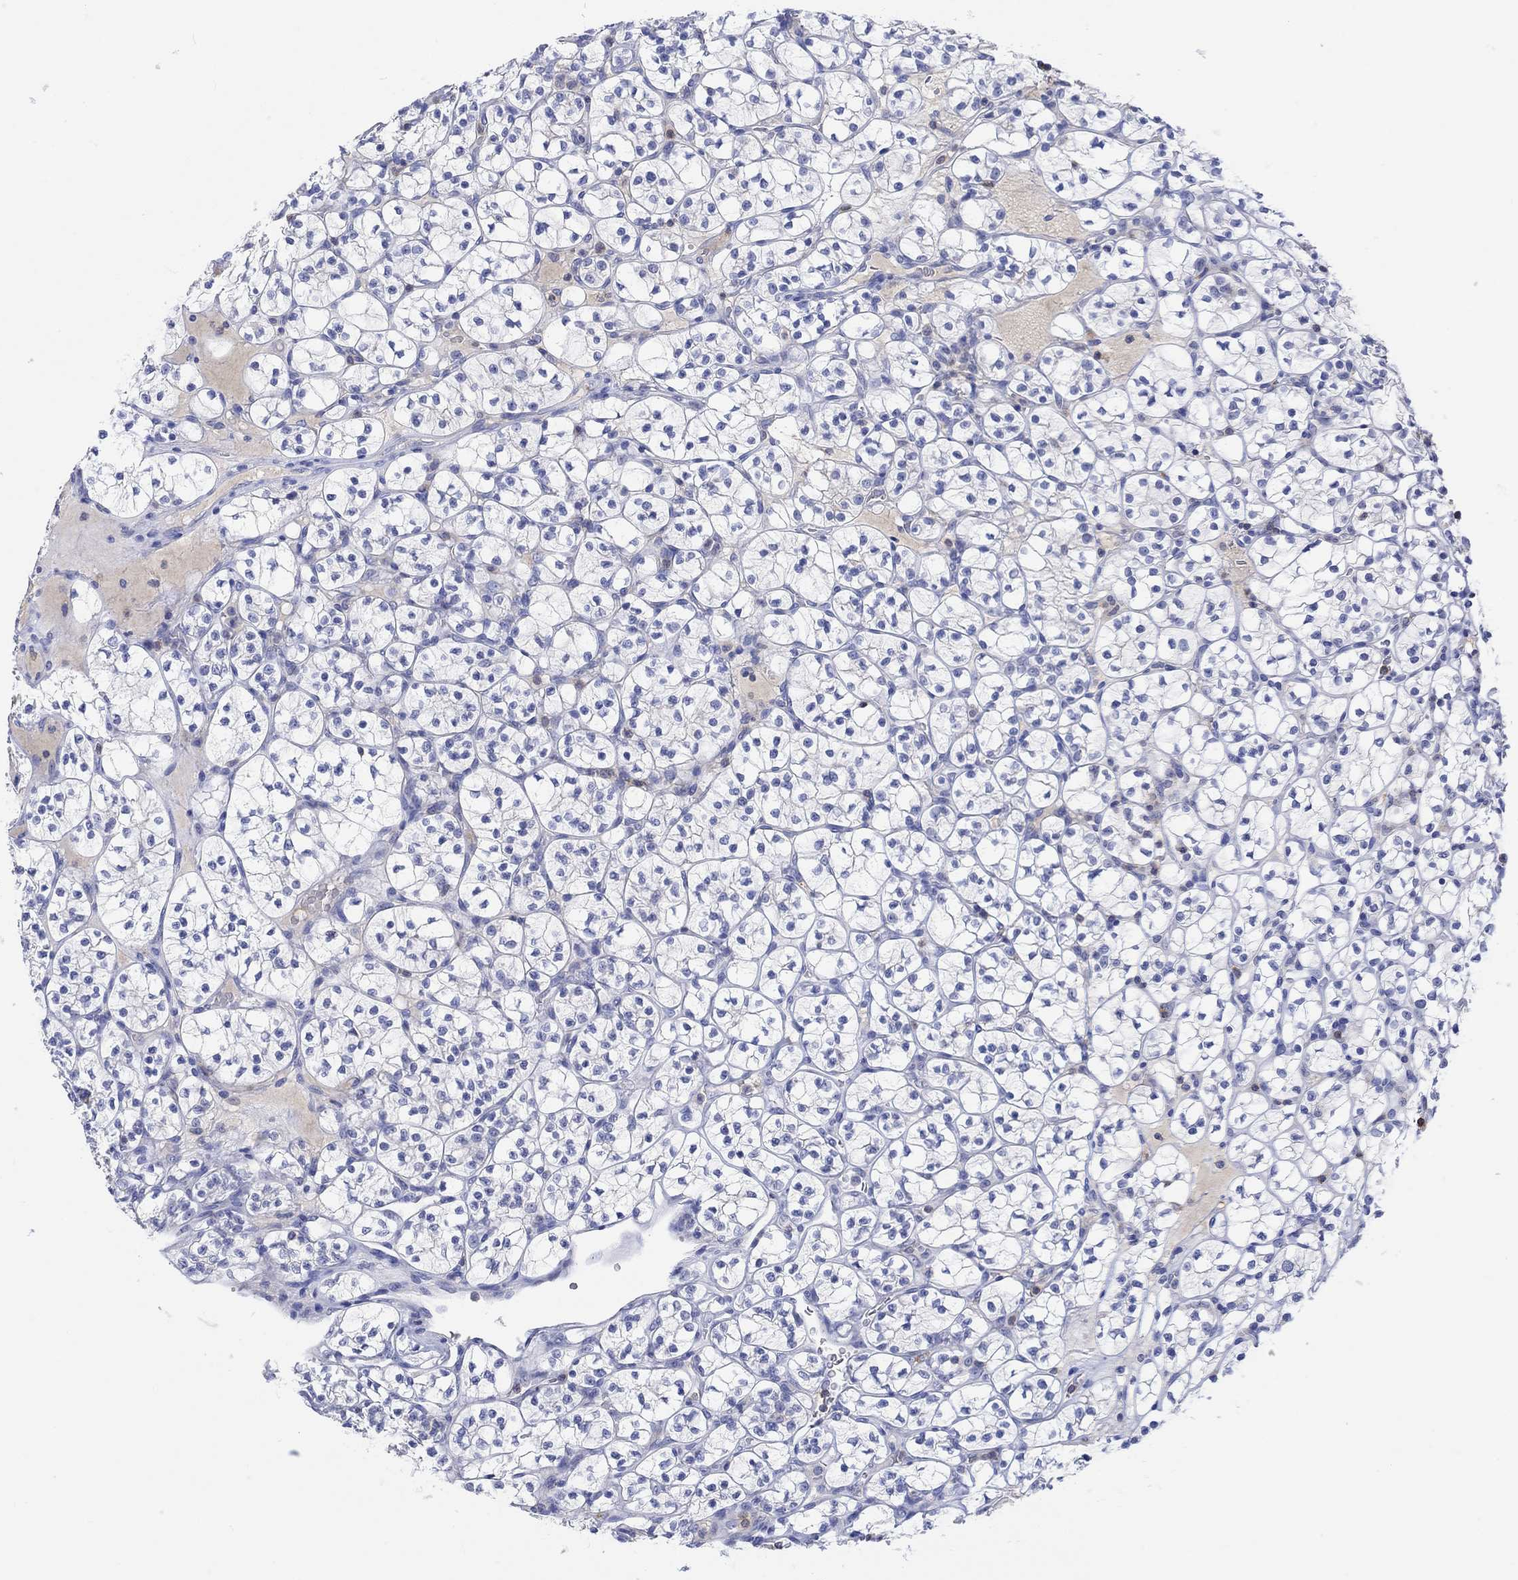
{"staining": {"intensity": "negative", "quantity": "none", "location": "none"}, "tissue": "renal cancer", "cell_type": "Tumor cells", "image_type": "cancer", "snomed": [{"axis": "morphology", "description": "Adenocarcinoma, NOS"}, {"axis": "topography", "description": "Kidney"}], "caption": "Immunohistochemistry histopathology image of neoplastic tissue: human renal adenocarcinoma stained with DAB (3,3'-diaminobenzidine) shows no significant protein expression in tumor cells. (Immunohistochemistry (ihc), brightfield microscopy, high magnification).", "gene": "GCM1", "patient": {"sex": "female", "age": 89}}